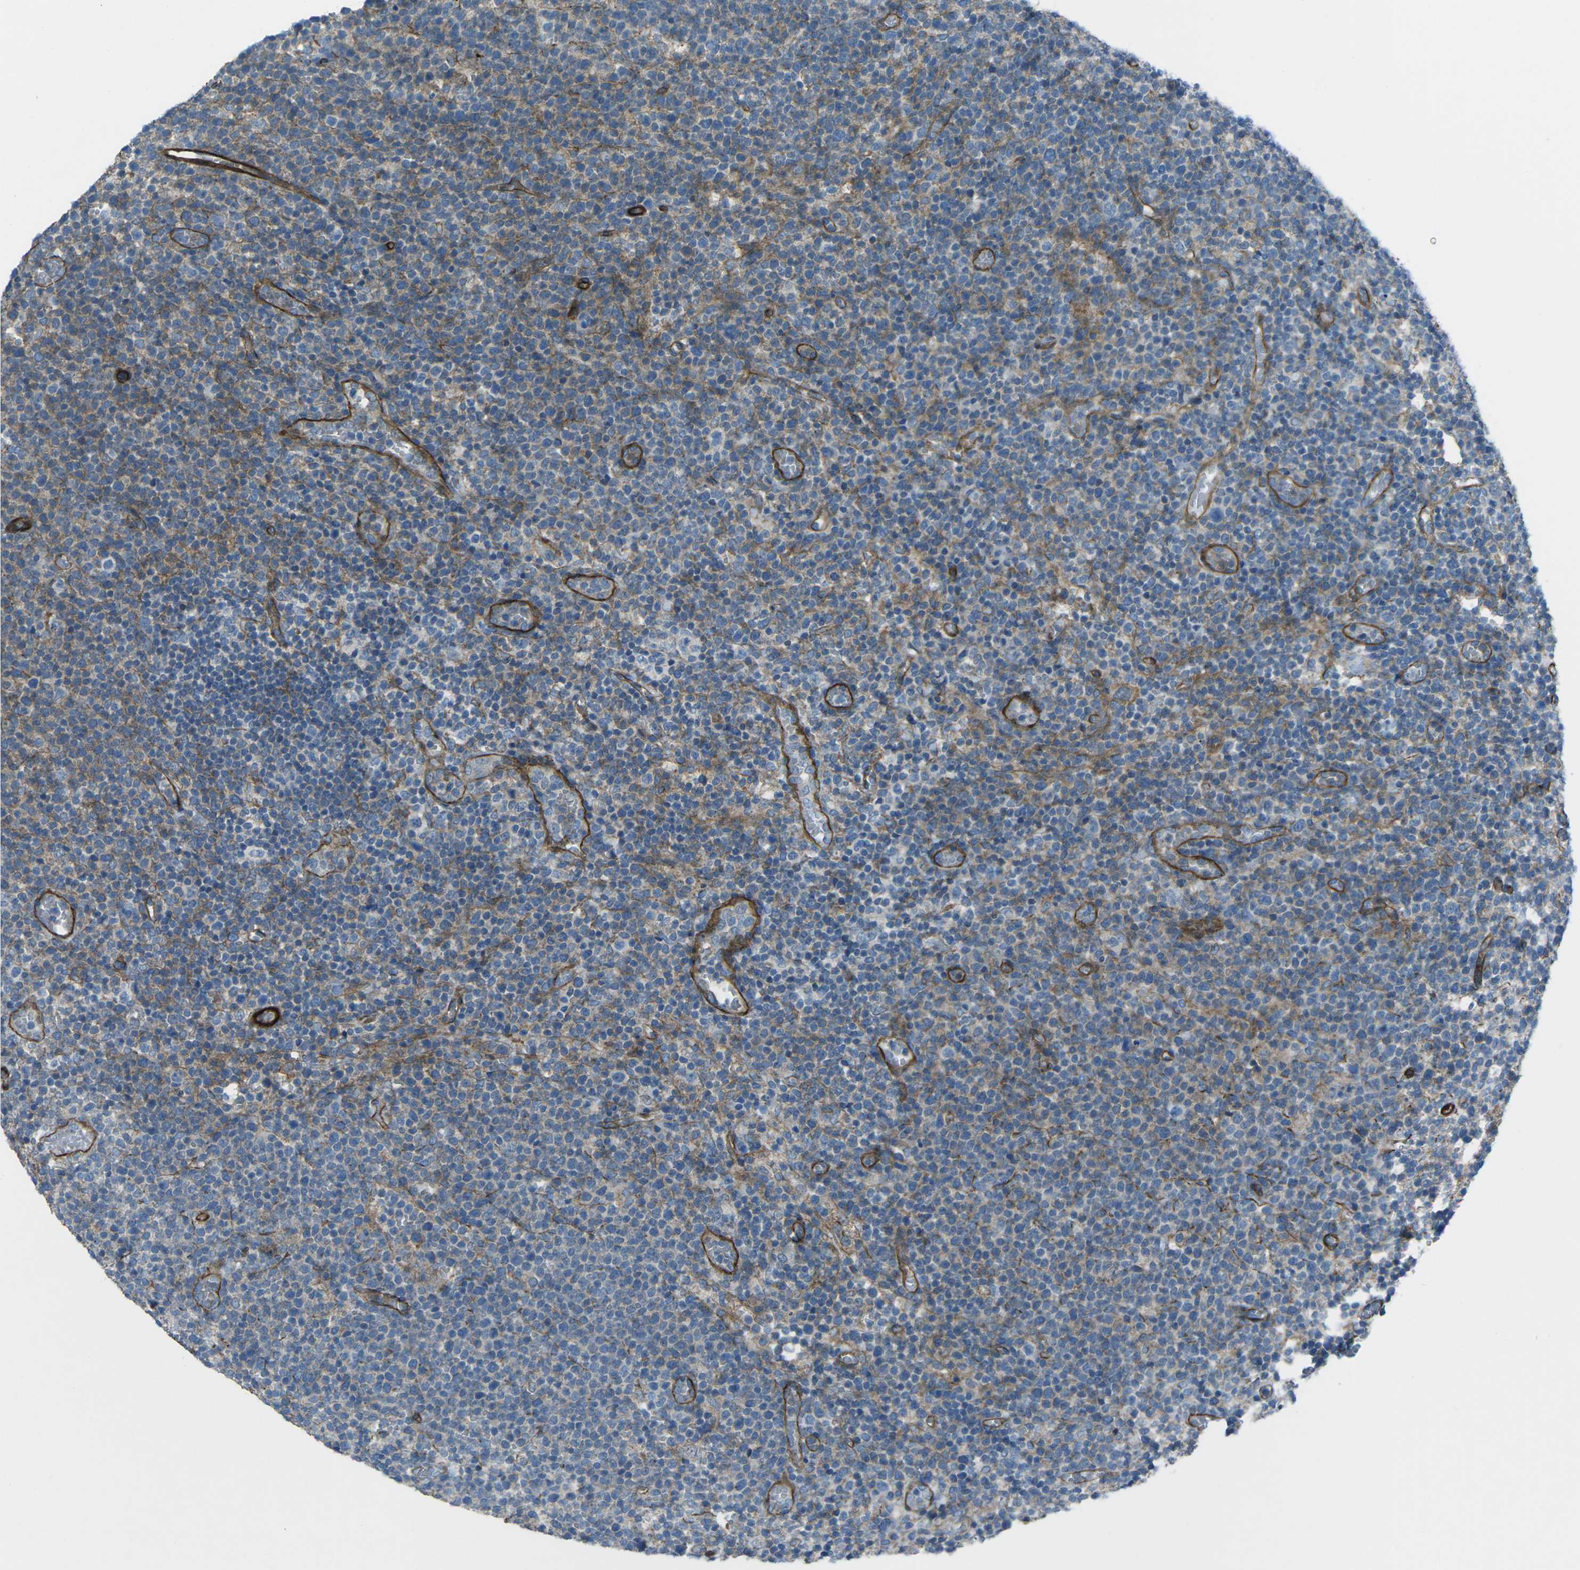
{"staining": {"intensity": "weak", "quantity": "<25%", "location": "cytoplasmic/membranous"}, "tissue": "lymphoma", "cell_type": "Tumor cells", "image_type": "cancer", "snomed": [{"axis": "morphology", "description": "Malignant lymphoma, non-Hodgkin's type, High grade"}, {"axis": "topography", "description": "Lymph node"}], "caption": "Malignant lymphoma, non-Hodgkin's type (high-grade) stained for a protein using IHC exhibits no expression tumor cells.", "gene": "UTRN", "patient": {"sex": "male", "age": 61}}